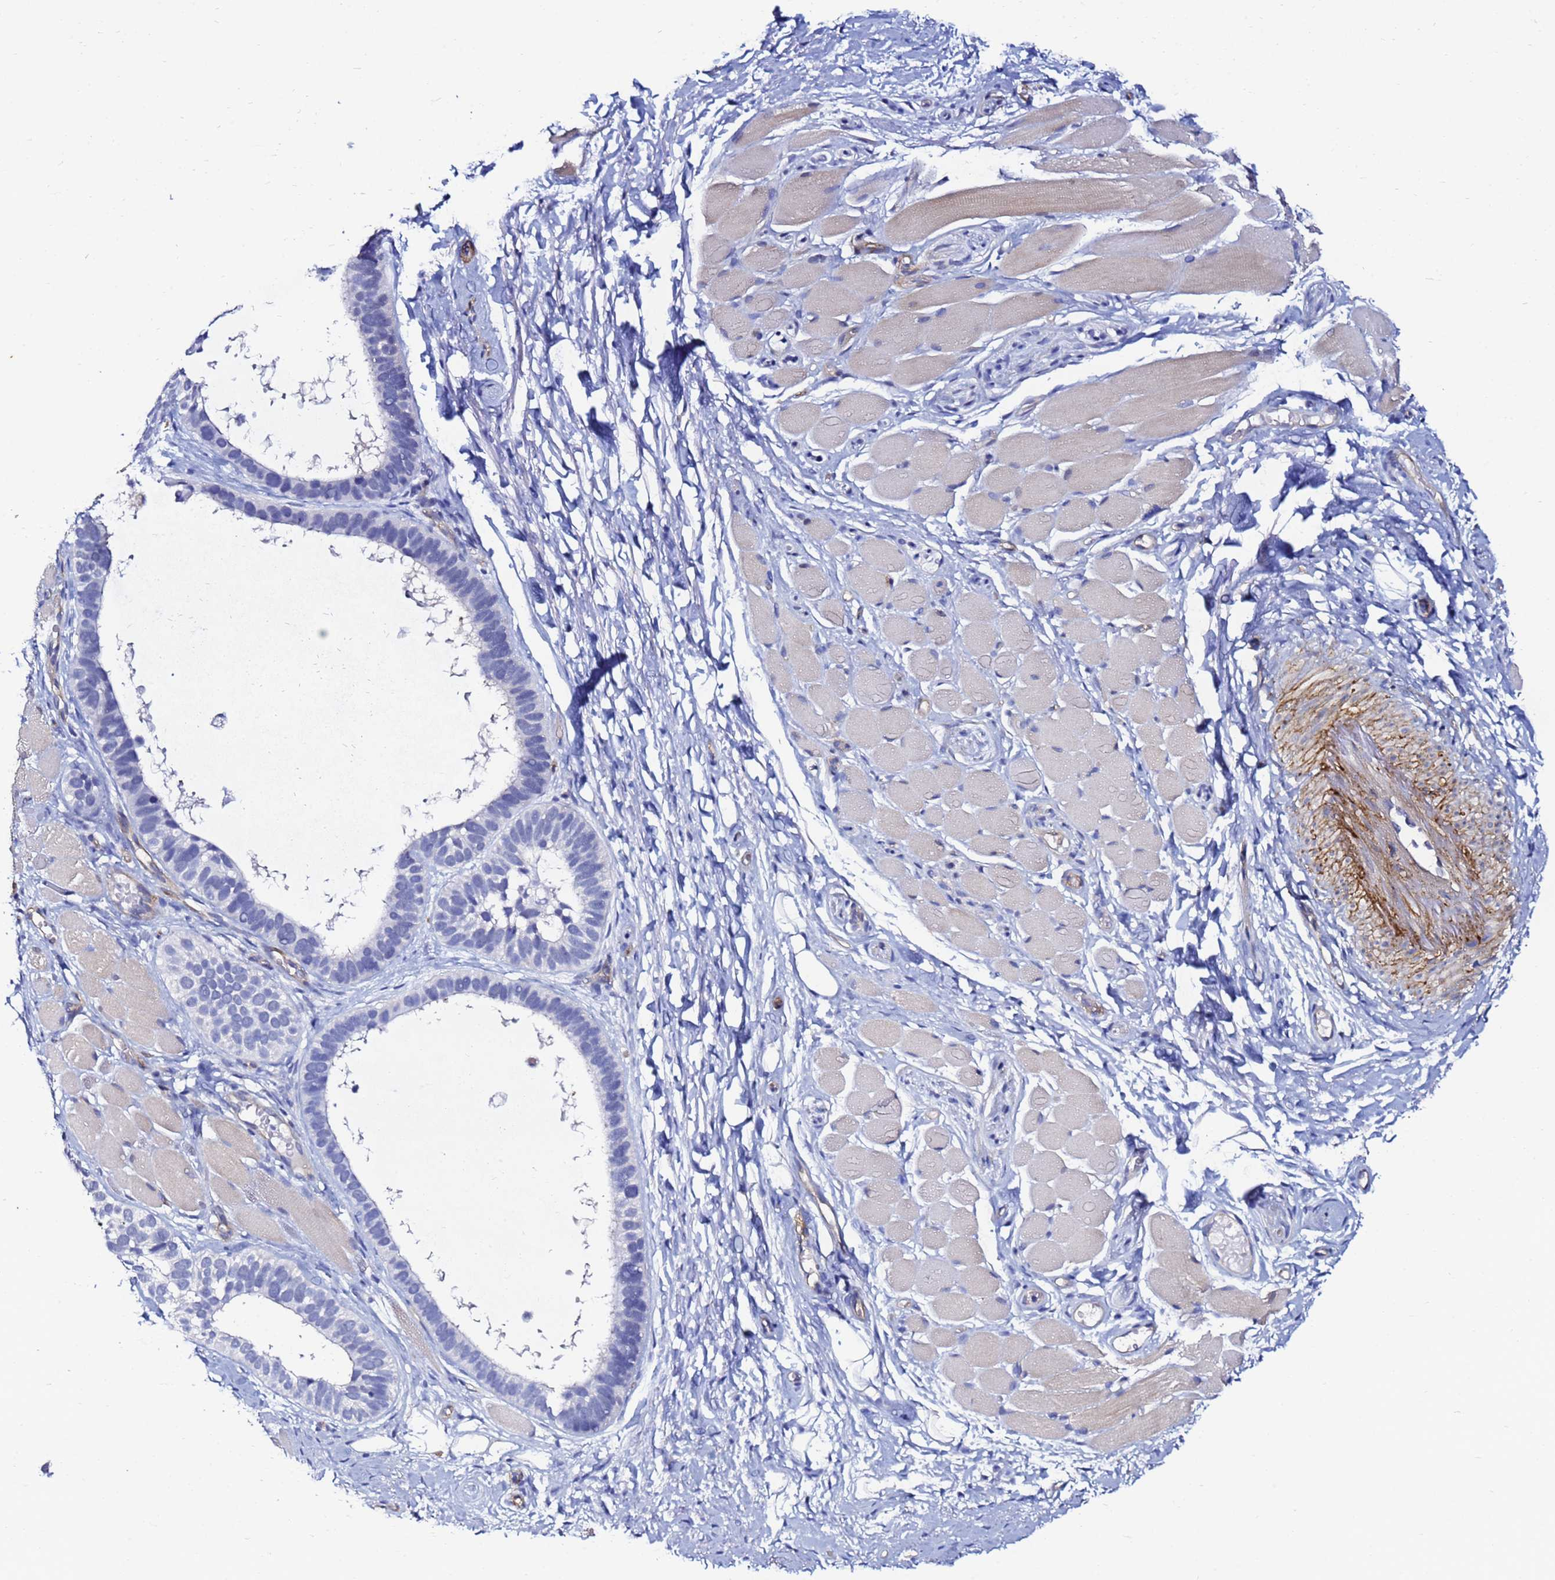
{"staining": {"intensity": "negative", "quantity": "none", "location": "none"}, "tissue": "skin cancer", "cell_type": "Tumor cells", "image_type": "cancer", "snomed": [{"axis": "morphology", "description": "Basal cell carcinoma"}, {"axis": "topography", "description": "Skin"}], "caption": "Basal cell carcinoma (skin) stained for a protein using IHC displays no positivity tumor cells.", "gene": "DEFB104A", "patient": {"sex": "male", "age": 62}}